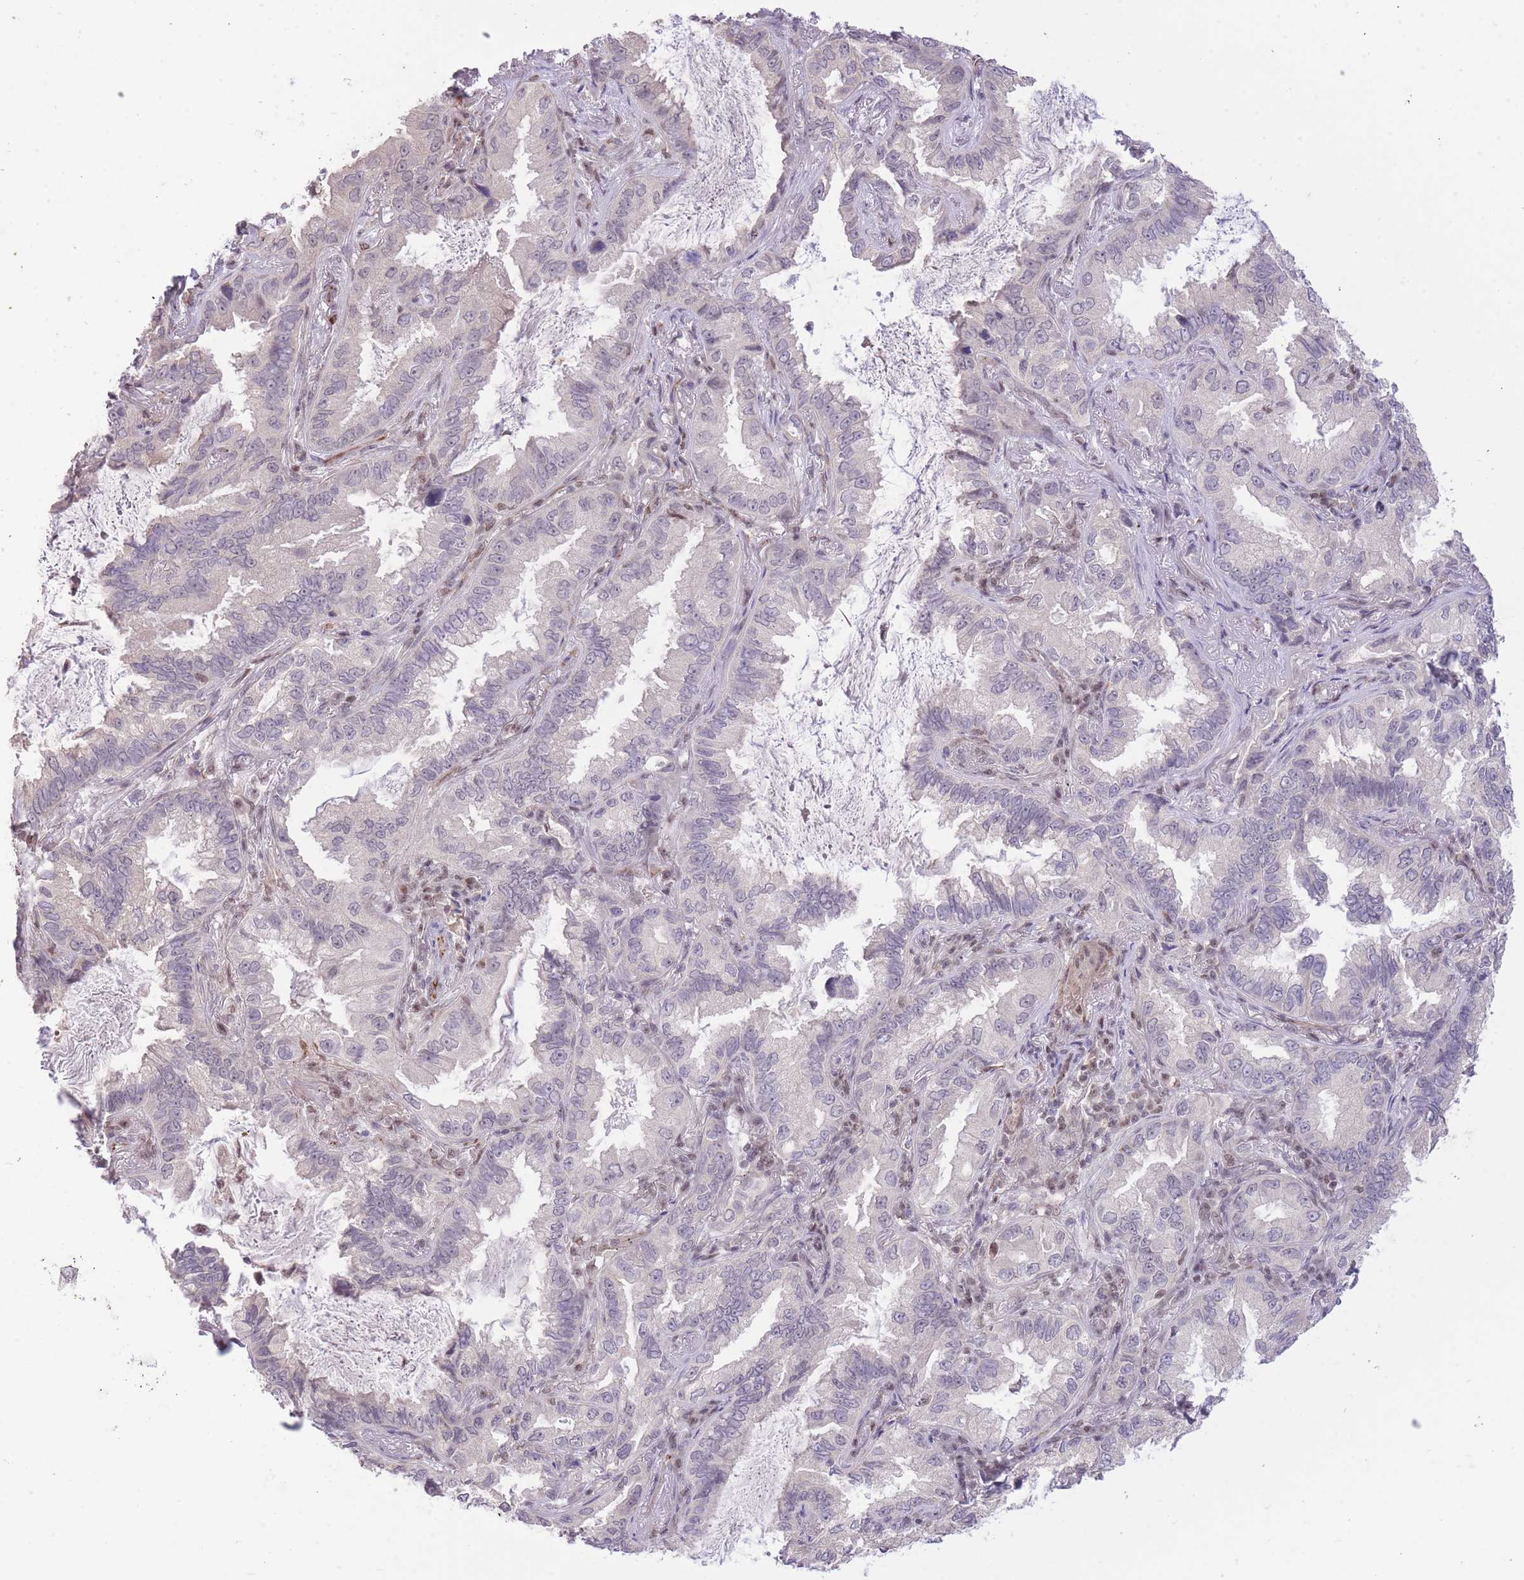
{"staining": {"intensity": "negative", "quantity": "none", "location": "none"}, "tissue": "lung cancer", "cell_type": "Tumor cells", "image_type": "cancer", "snomed": [{"axis": "morphology", "description": "Adenocarcinoma, NOS"}, {"axis": "topography", "description": "Lung"}], "caption": "High power microscopy micrograph of an immunohistochemistry (IHC) image of adenocarcinoma (lung), revealing no significant staining in tumor cells.", "gene": "ELL", "patient": {"sex": "female", "age": 69}}